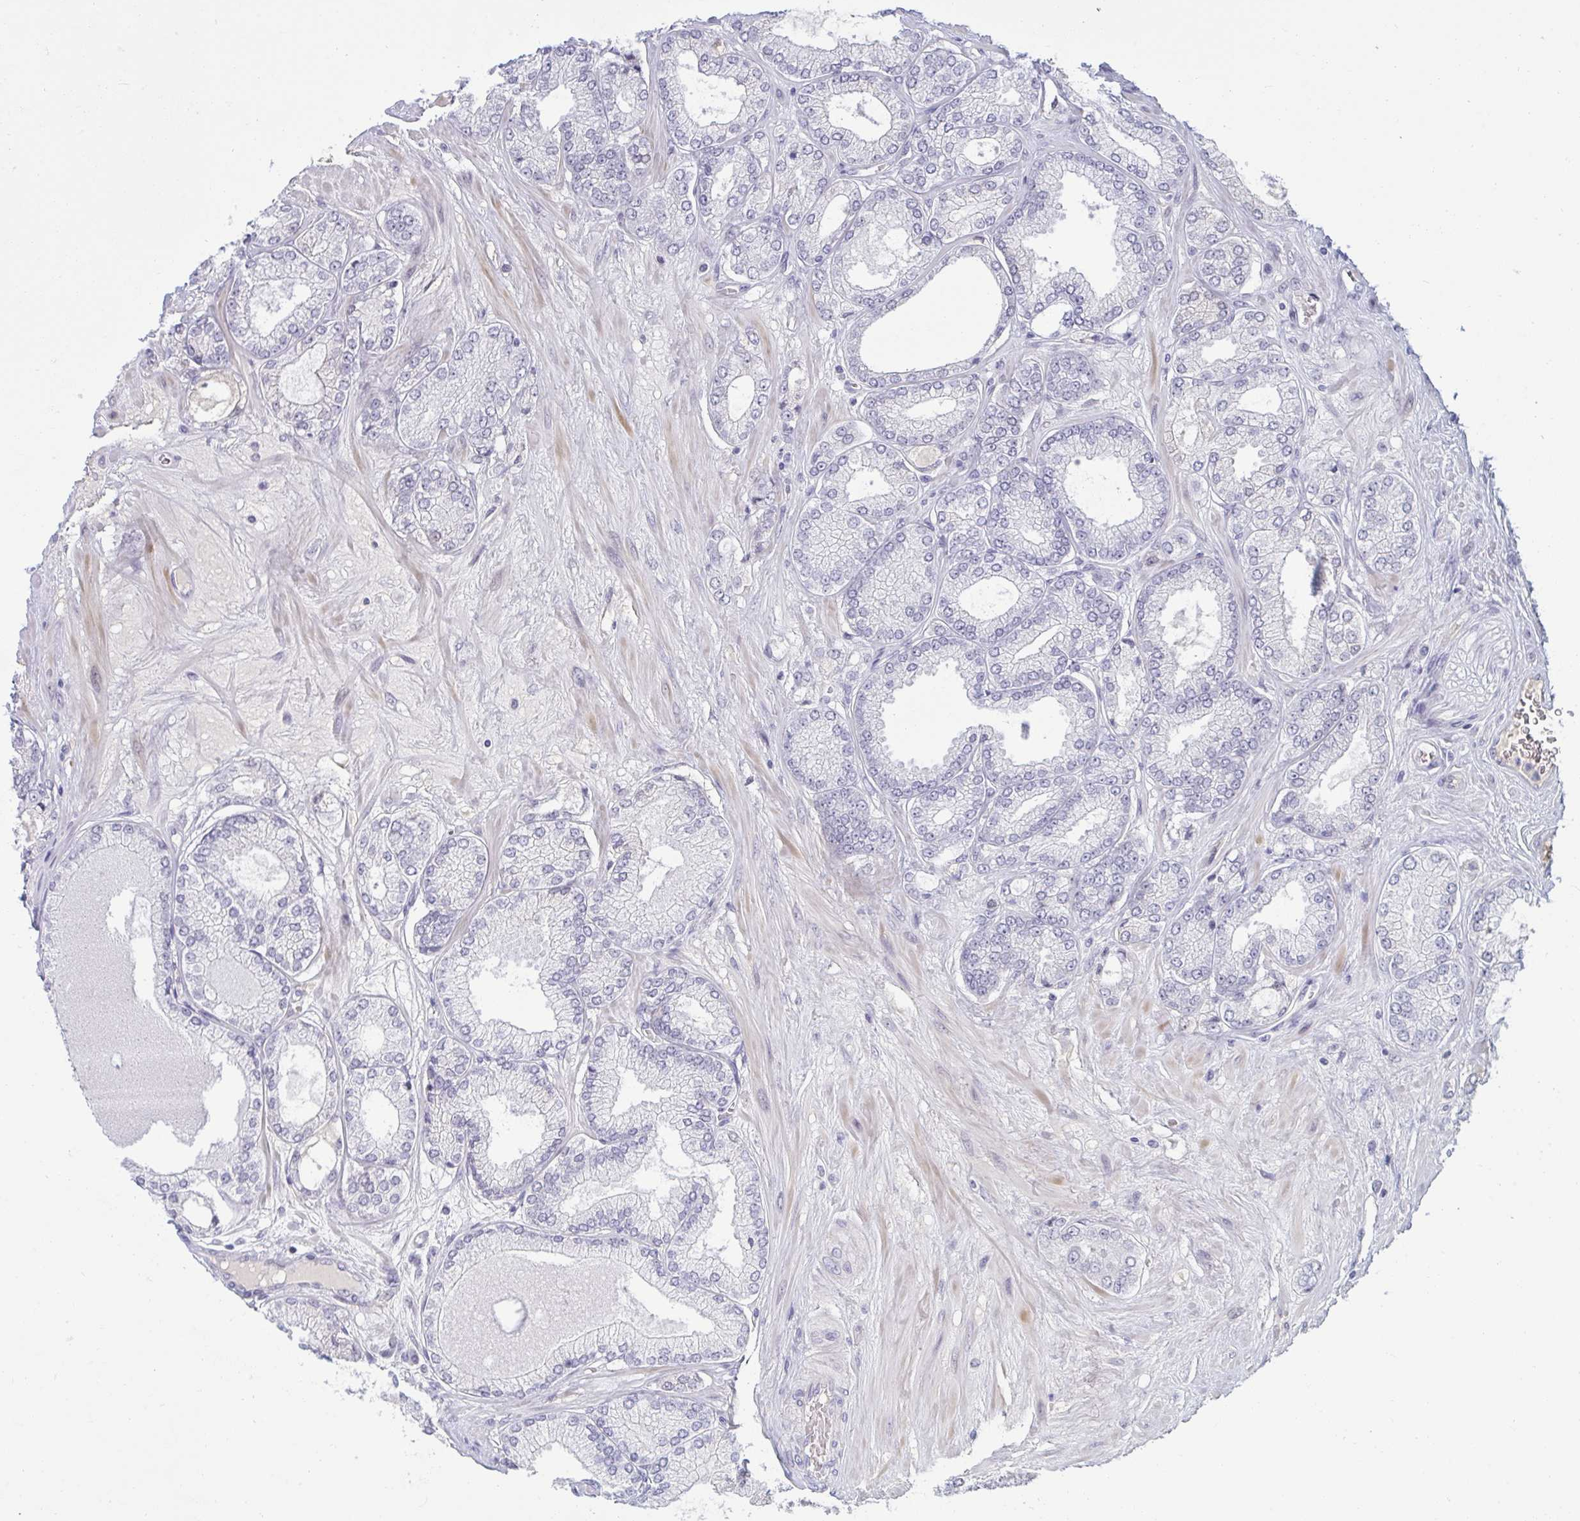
{"staining": {"intensity": "negative", "quantity": "none", "location": "none"}, "tissue": "prostate cancer", "cell_type": "Tumor cells", "image_type": "cancer", "snomed": [{"axis": "morphology", "description": "Adenocarcinoma, High grade"}, {"axis": "topography", "description": "Prostate"}], "caption": "Tumor cells show no significant expression in prostate high-grade adenocarcinoma.", "gene": "RNASEH1", "patient": {"sex": "male", "age": 68}}